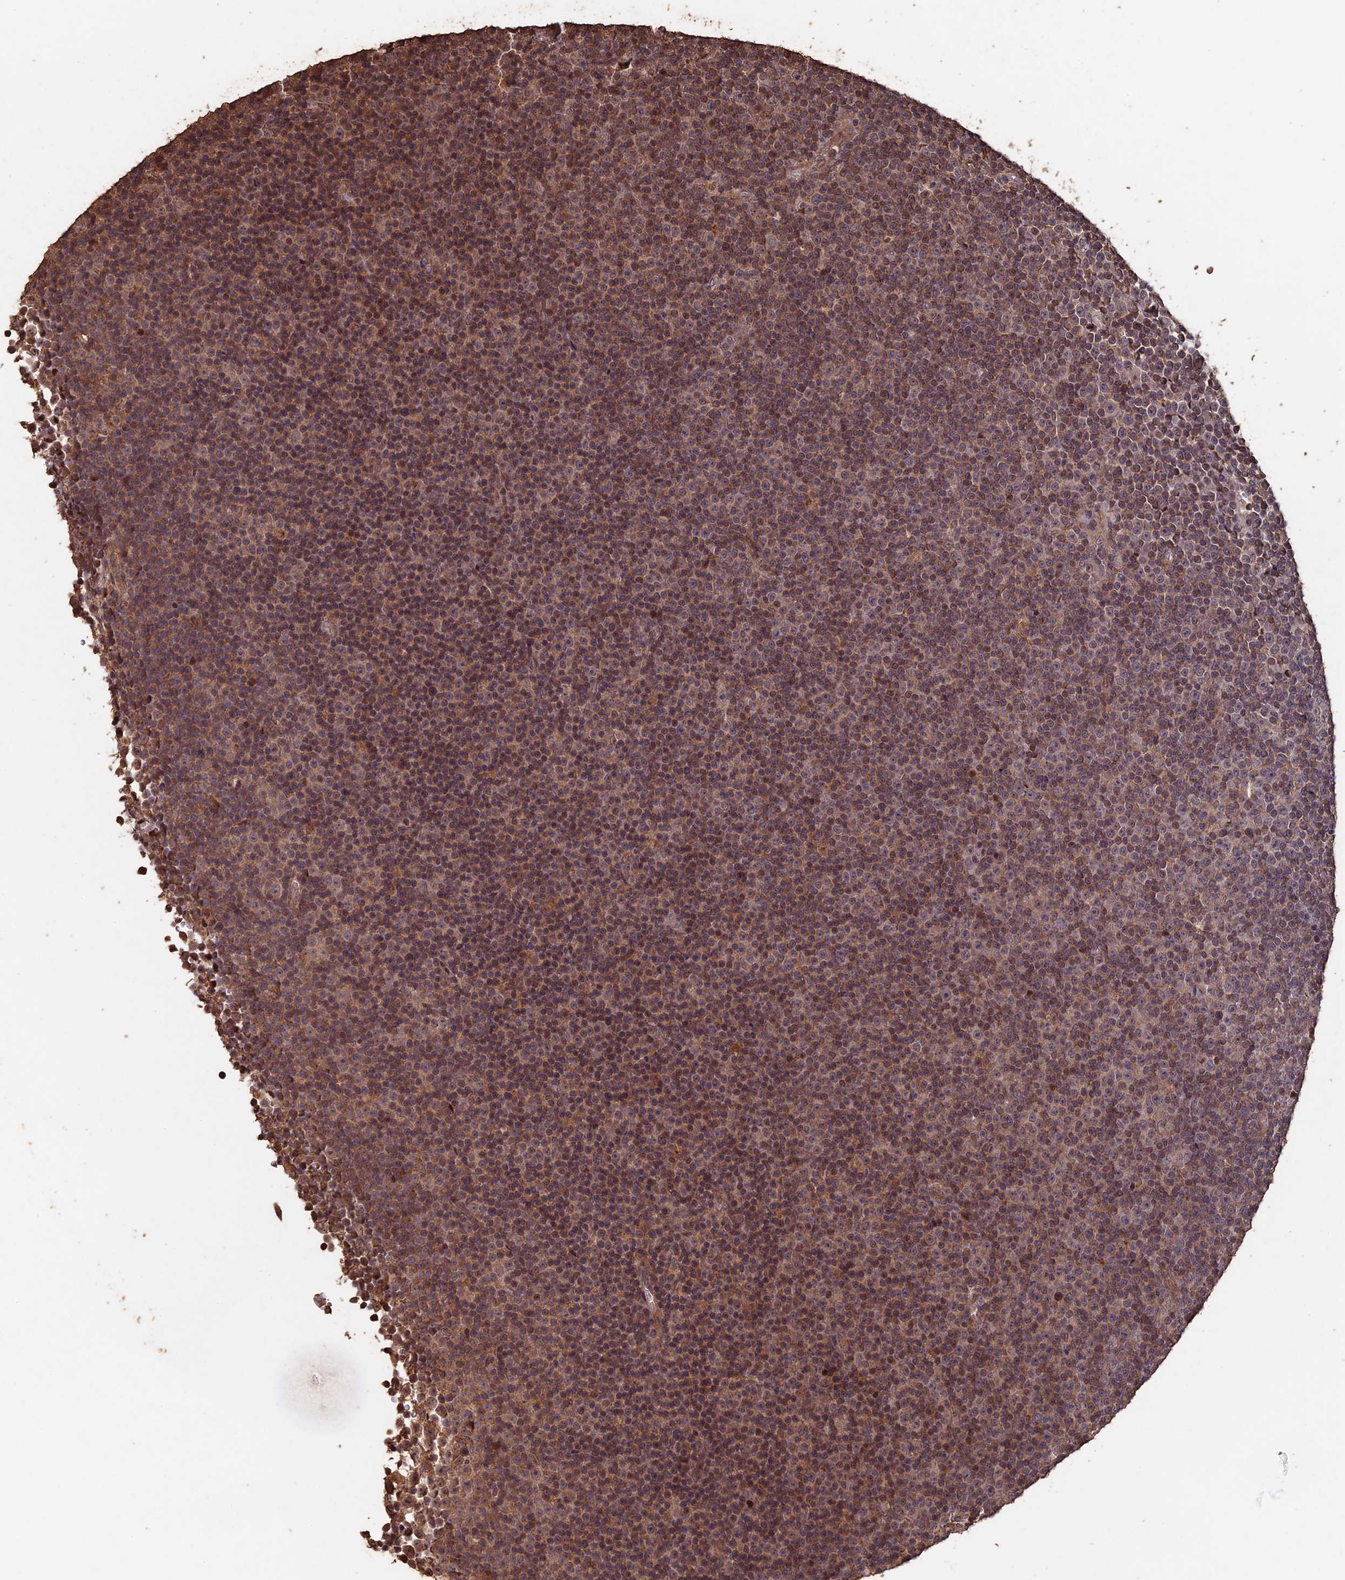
{"staining": {"intensity": "moderate", "quantity": ">75%", "location": "cytoplasmic/membranous"}, "tissue": "lymphoma", "cell_type": "Tumor cells", "image_type": "cancer", "snomed": [{"axis": "morphology", "description": "Malignant lymphoma, non-Hodgkin's type, Low grade"}, {"axis": "topography", "description": "Lymph node"}], "caption": "A medium amount of moderate cytoplasmic/membranous positivity is seen in approximately >75% of tumor cells in low-grade malignant lymphoma, non-Hodgkin's type tissue.", "gene": "HUNK", "patient": {"sex": "female", "age": 67}}